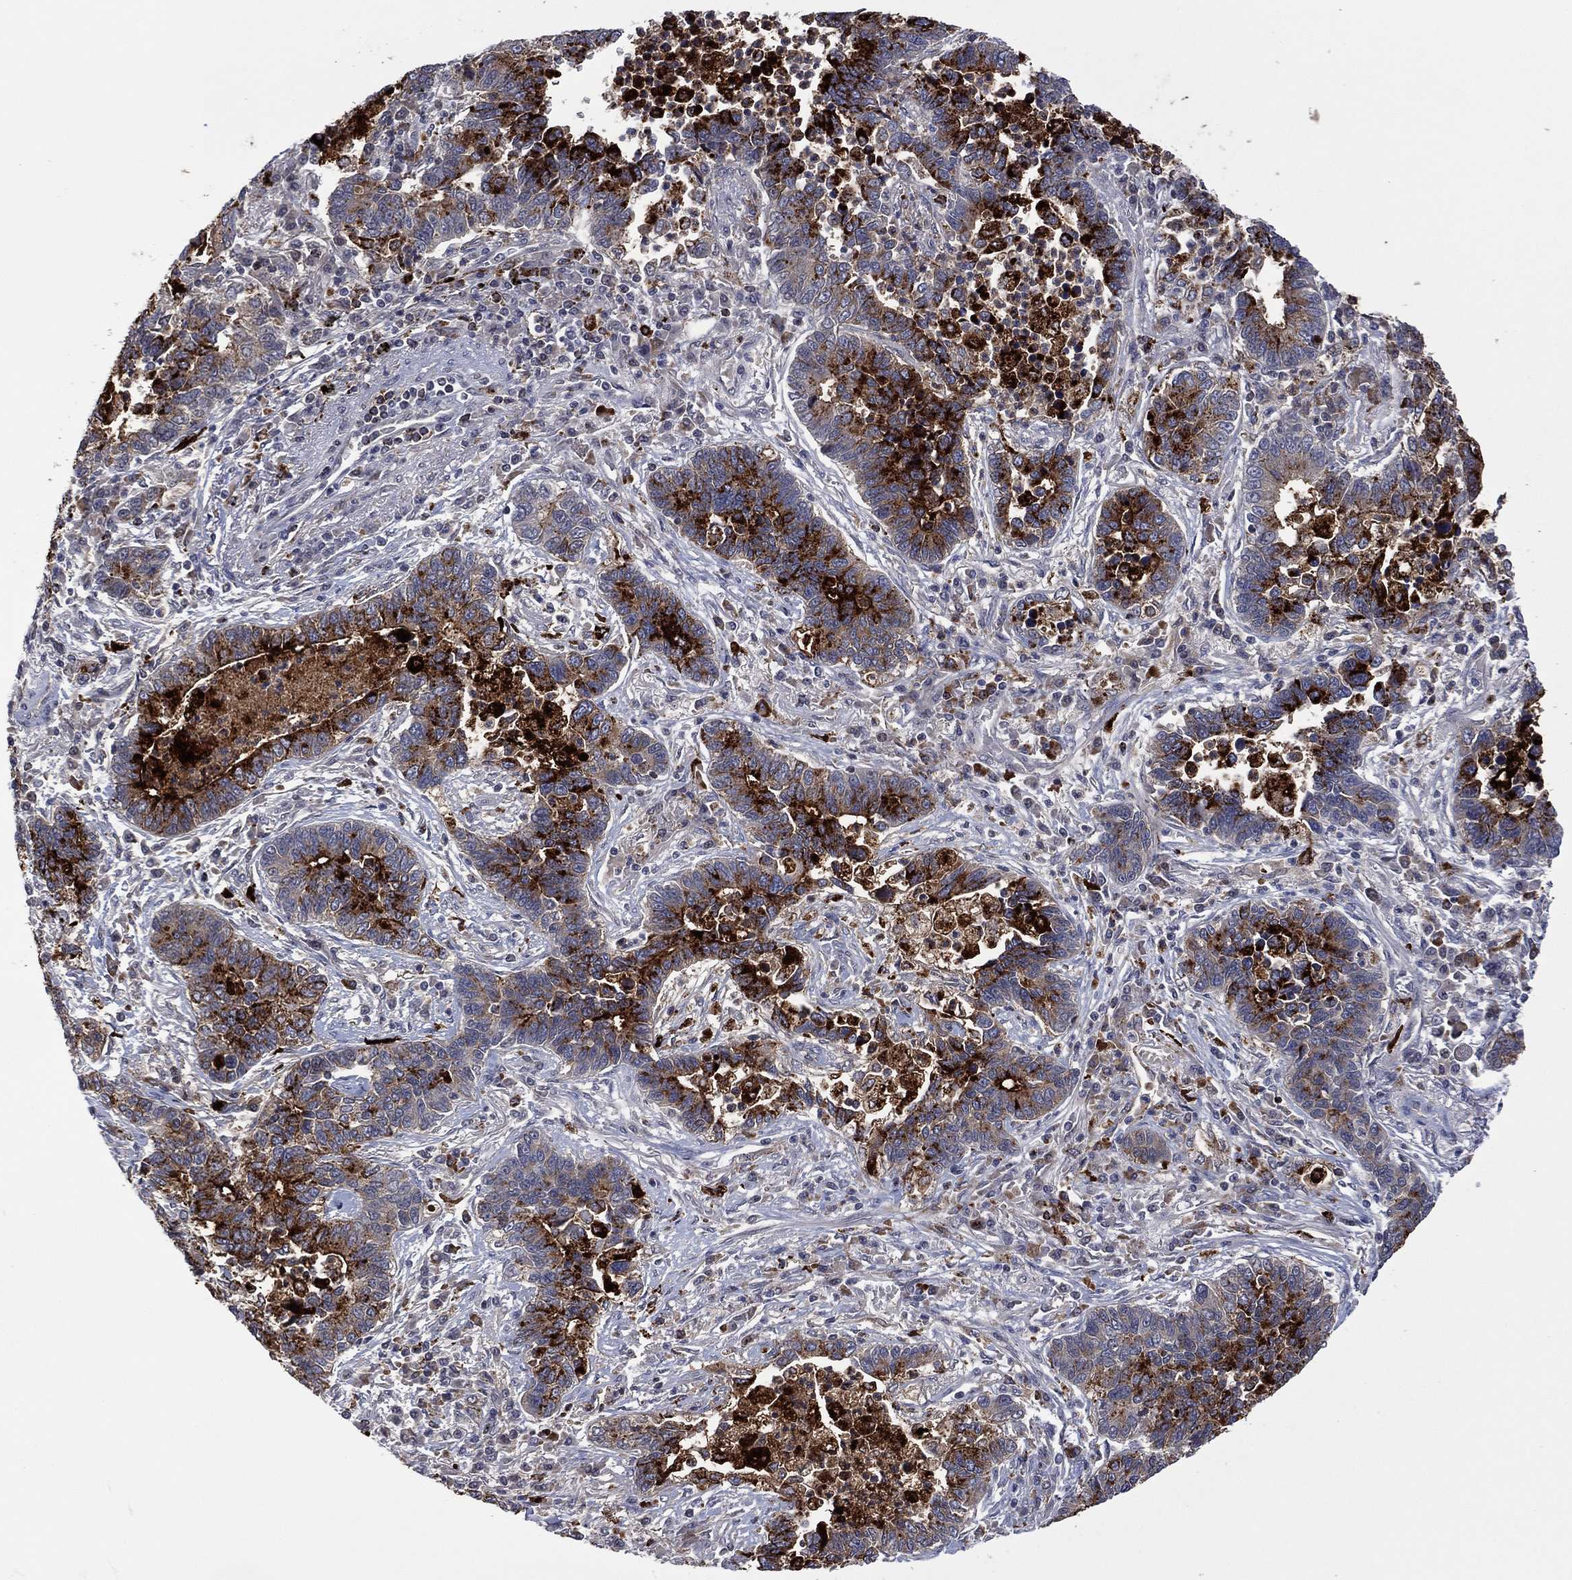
{"staining": {"intensity": "strong", "quantity": "<25%", "location": "cytoplasmic/membranous"}, "tissue": "lung cancer", "cell_type": "Tumor cells", "image_type": "cancer", "snomed": [{"axis": "morphology", "description": "Adenocarcinoma, NOS"}, {"axis": "topography", "description": "Lung"}], "caption": "Approximately <25% of tumor cells in human lung cancer demonstrate strong cytoplasmic/membranous protein positivity as visualized by brown immunohistochemical staining.", "gene": "DPP4", "patient": {"sex": "female", "age": 57}}